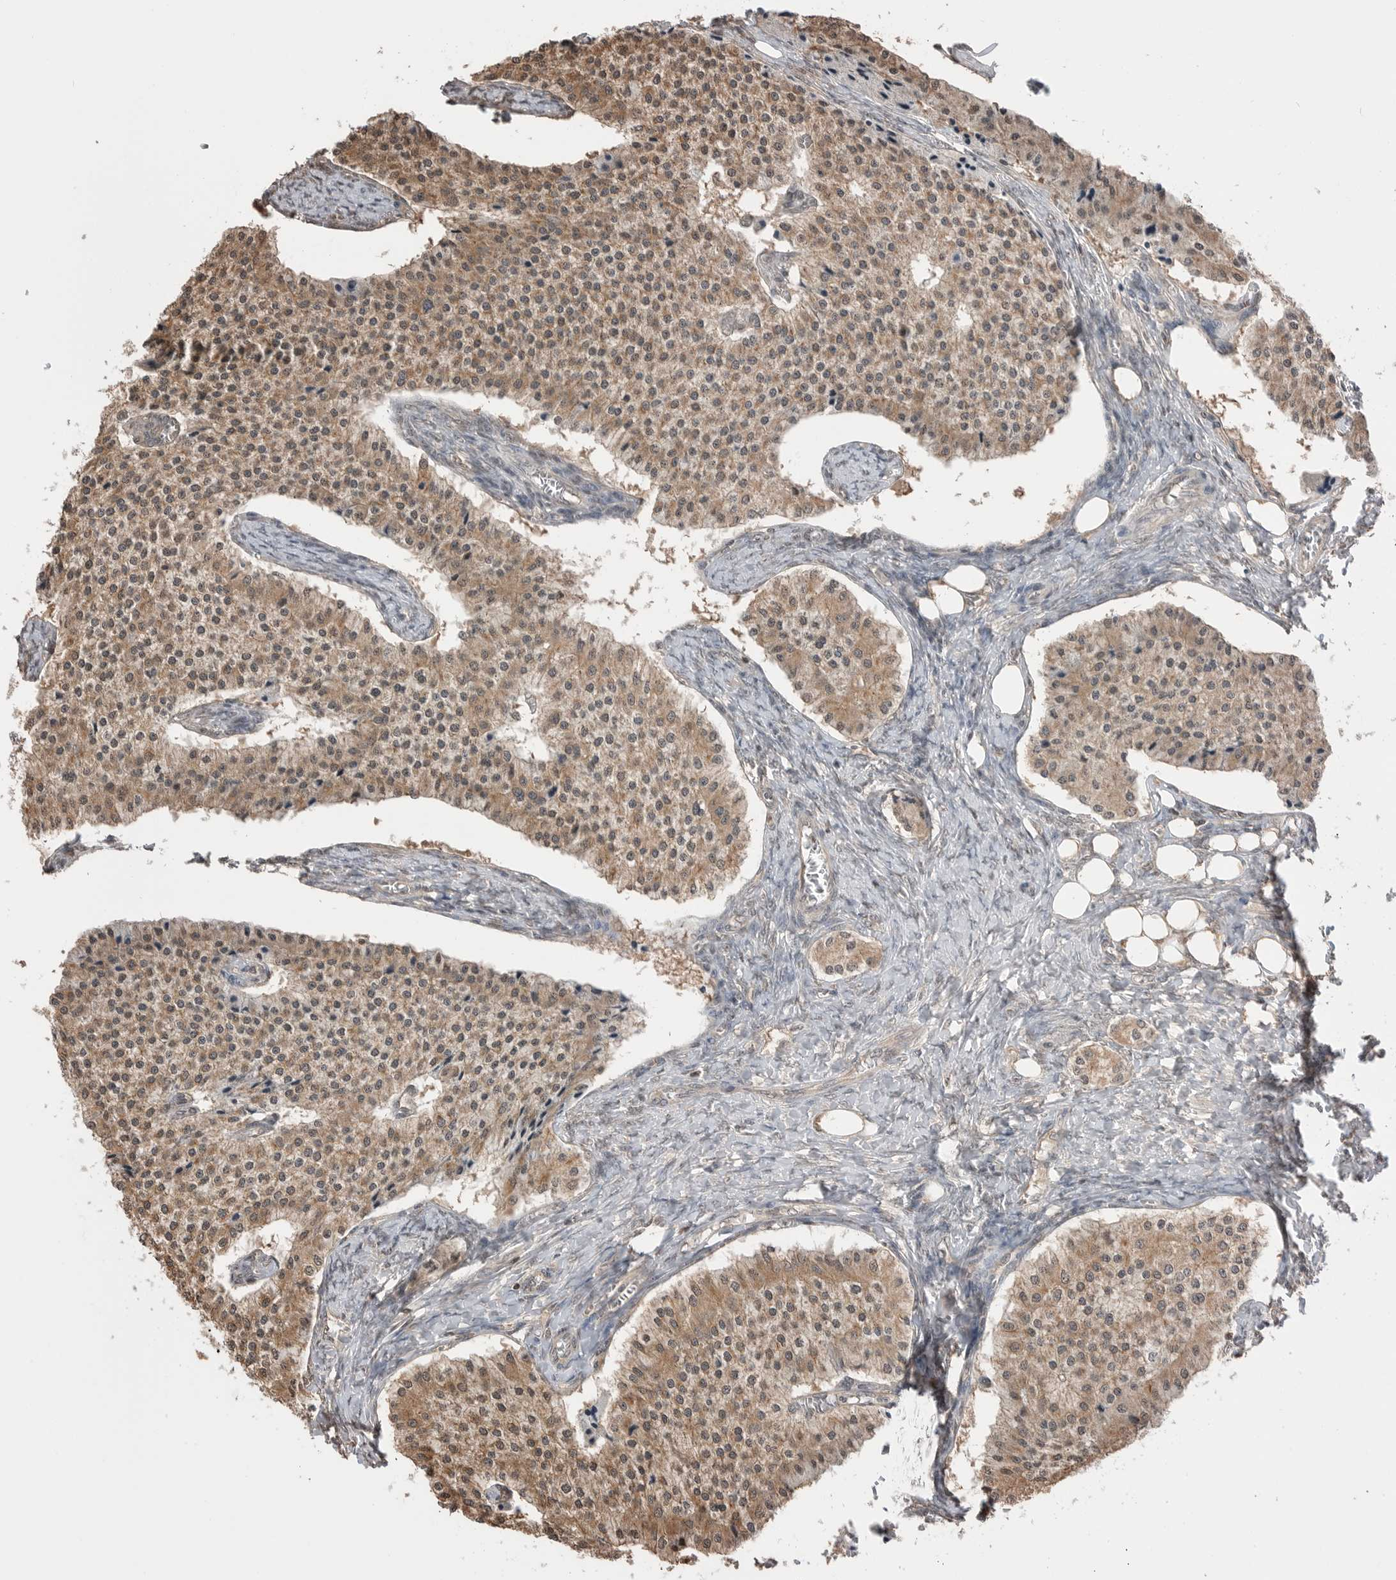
{"staining": {"intensity": "moderate", "quantity": ">75%", "location": "cytoplasmic/membranous"}, "tissue": "carcinoid", "cell_type": "Tumor cells", "image_type": "cancer", "snomed": [{"axis": "morphology", "description": "Carcinoid, malignant, NOS"}, {"axis": "topography", "description": "Colon"}], "caption": "A histopathology image showing moderate cytoplasmic/membranous expression in about >75% of tumor cells in carcinoid, as visualized by brown immunohistochemical staining.", "gene": "PEAK1", "patient": {"sex": "female", "age": 52}}